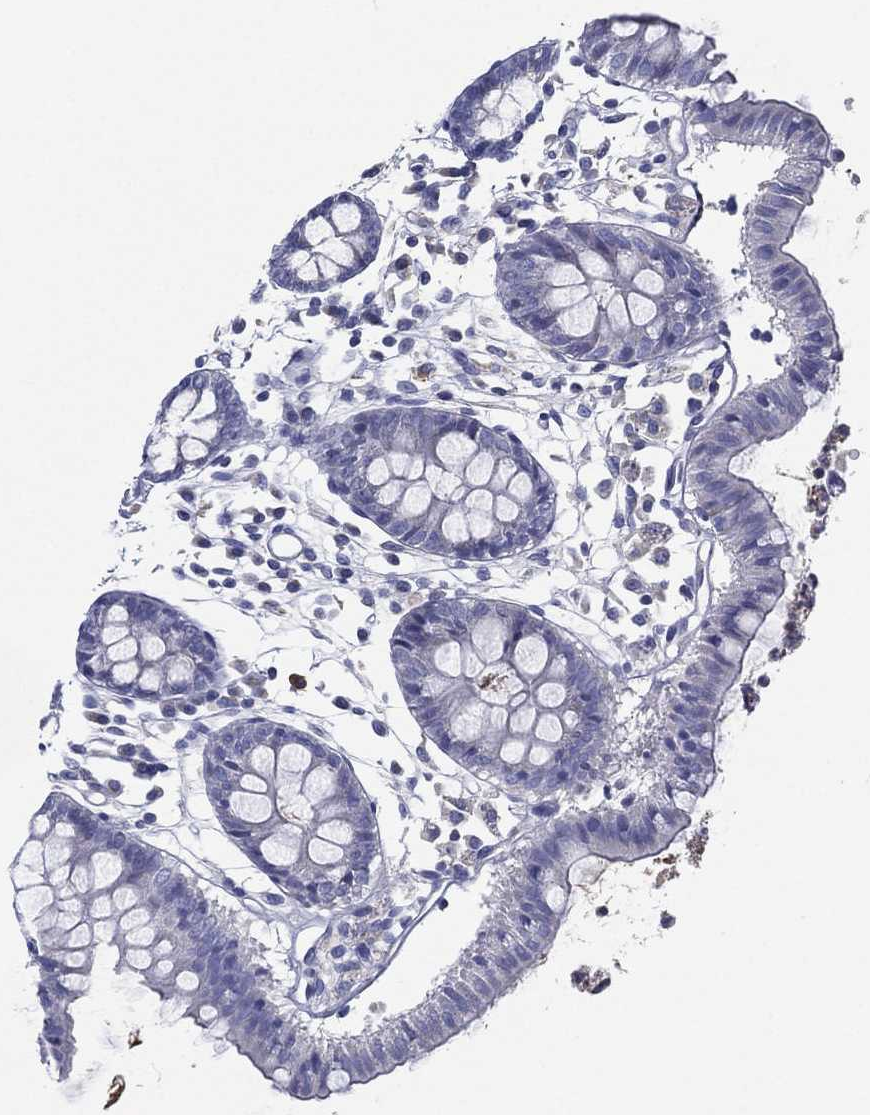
{"staining": {"intensity": "negative", "quantity": "none", "location": "none"}, "tissue": "colon", "cell_type": "Endothelial cells", "image_type": "normal", "snomed": [{"axis": "morphology", "description": "Normal tissue, NOS"}, {"axis": "topography", "description": "Colon"}], "caption": "Immunohistochemistry of unremarkable colon shows no expression in endothelial cells.", "gene": "TMPRSS11D", "patient": {"sex": "female", "age": 84}}